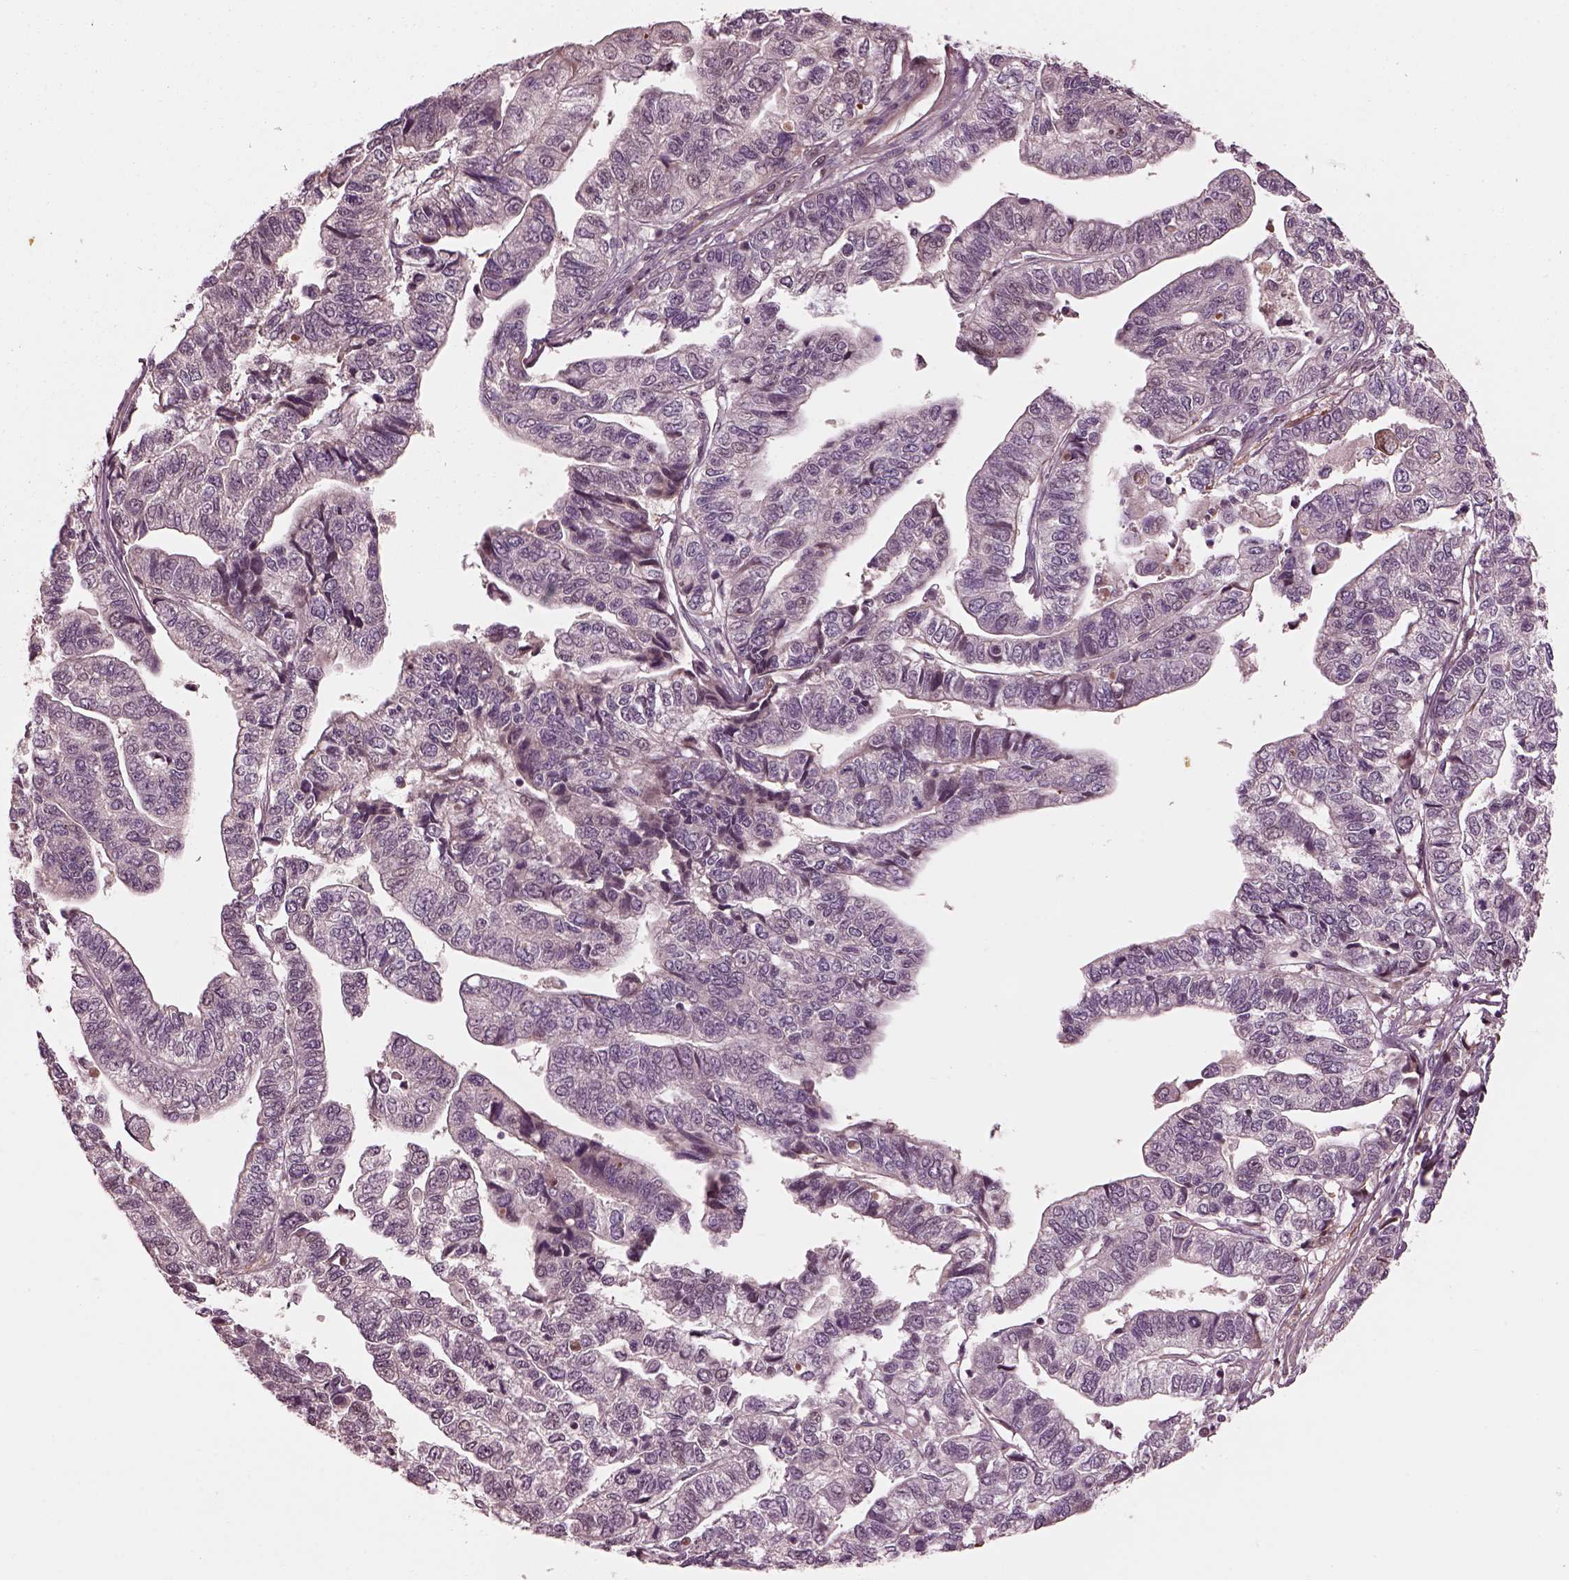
{"staining": {"intensity": "negative", "quantity": "none", "location": "none"}, "tissue": "stomach cancer", "cell_type": "Tumor cells", "image_type": "cancer", "snomed": [{"axis": "morphology", "description": "Adenocarcinoma, NOS"}, {"axis": "topography", "description": "Stomach, upper"}], "caption": "A high-resolution photomicrograph shows immunohistochemistry (IHC) staining of stomach cancer (adenocarcinoma), which exhibits no significant staining in tumor cells.", "gene": "EFEMP1", "patient": {"sex": "female", "age": 67}}